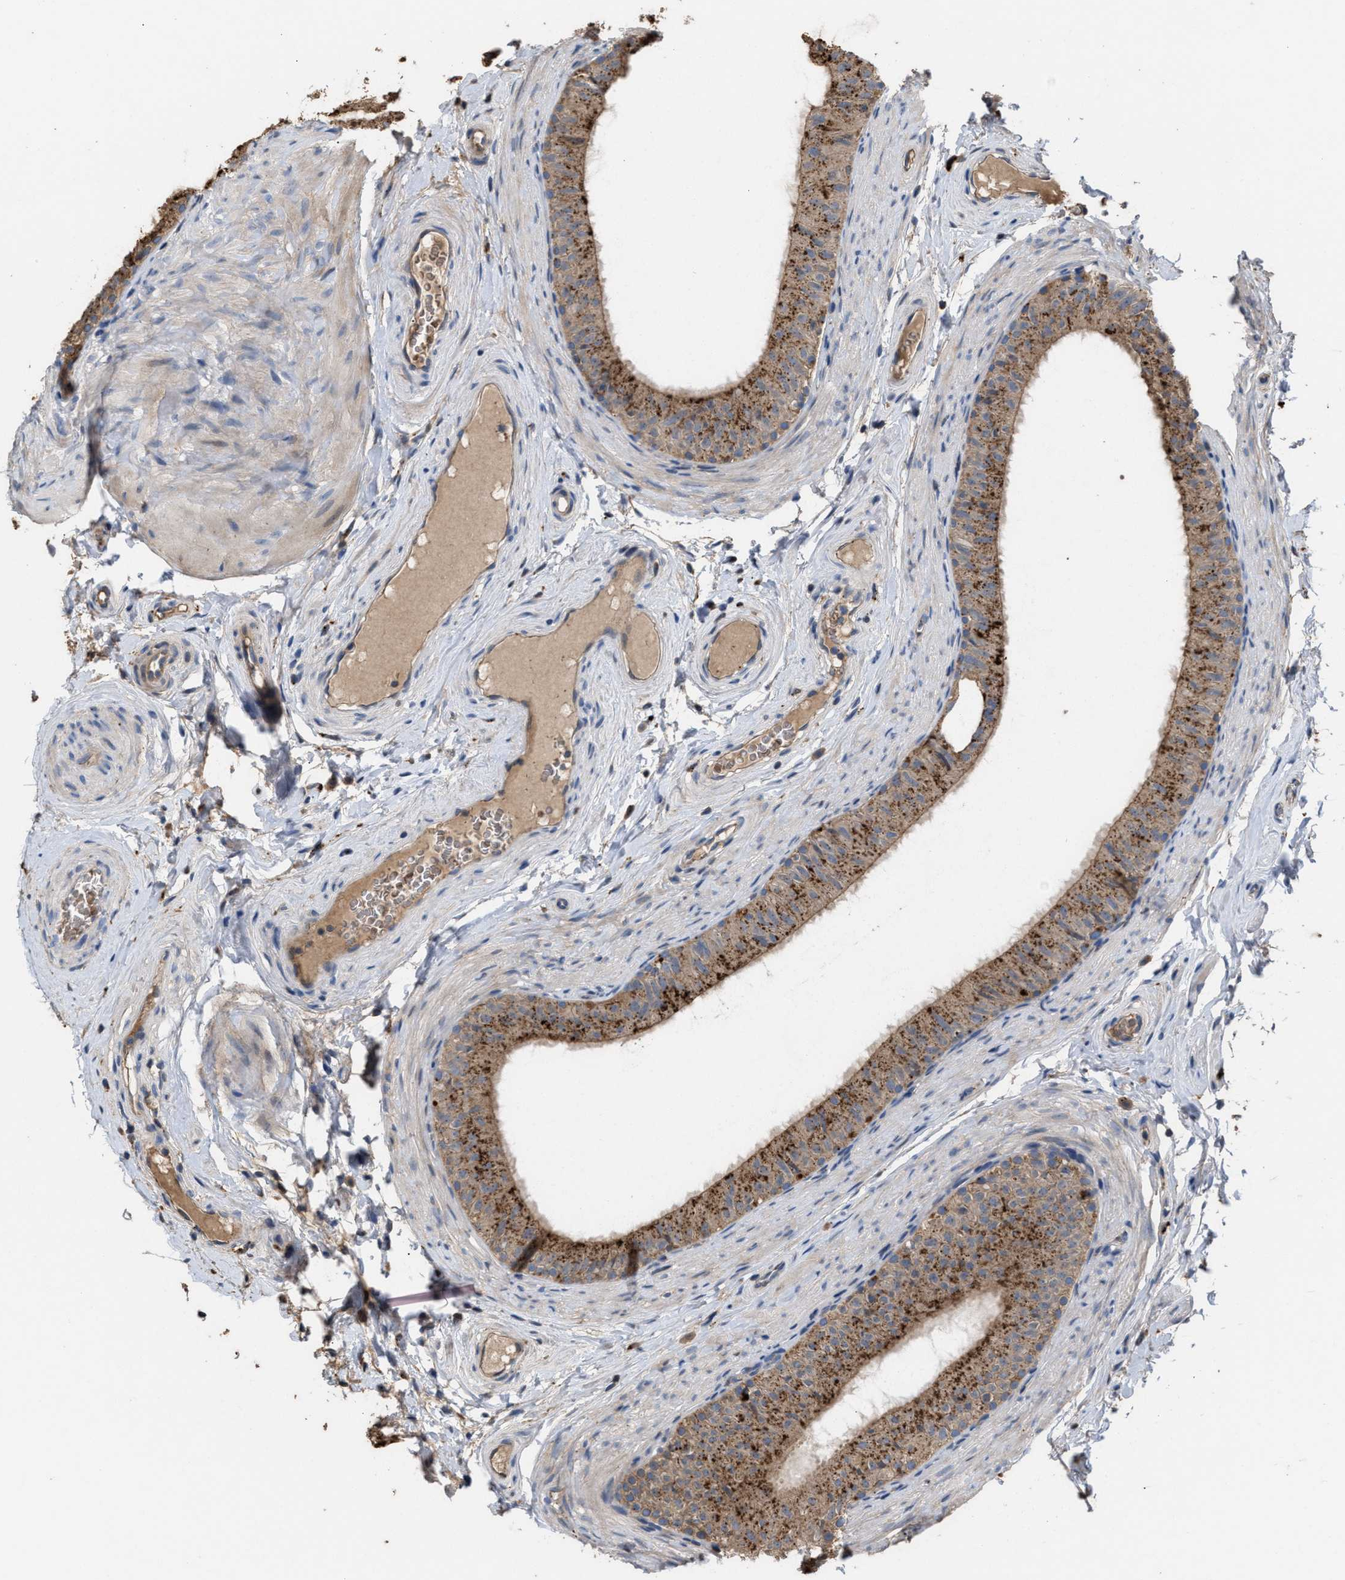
{"staining": {"intensity": "moderate", "quantity": ">75%", "location": "cytoplasmic/membranous"}, "tissue": "epididymis", "cell_type": "Glandular cells", "image_type": "normal", "snomed": [{"axis": "morphology", "description": "Normal tissue, NOS"}, {"axis": "topography", "description": "Epididymis"}], "caption": "About >75% of glandular cells in benign epididymis demonstrate moderate cytoplasmic/membranous protein staining as visualized by brown immunohistochemical staining.", "gene": "ELMO3", "patient": {"sex": "male", "age": 34}}